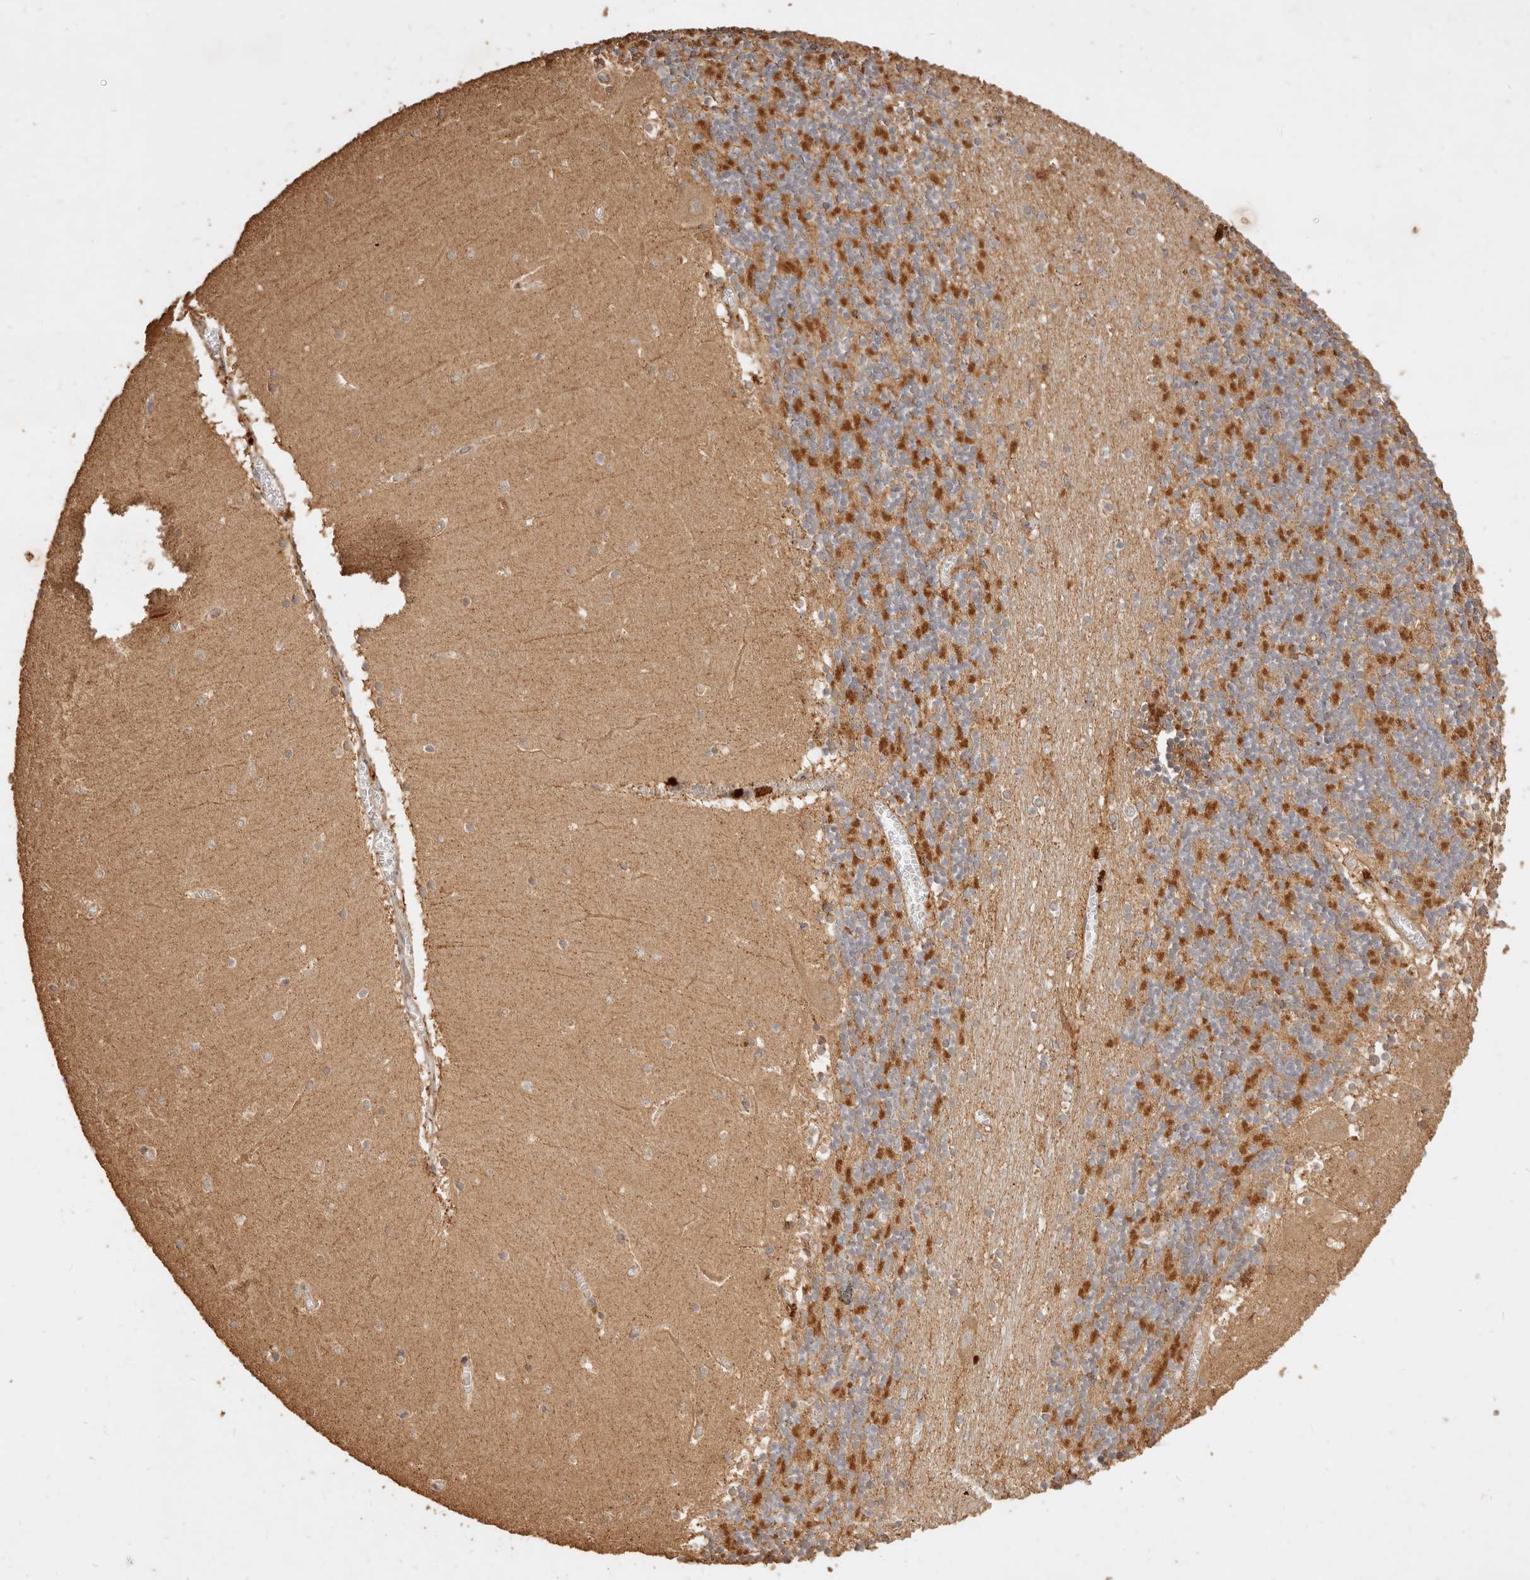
{"staining": {"intensity": "strong", "quantity": "25%-75%", "location": "cytoplasmic/membranous"}, "tissue": "cerebellum", "cell_type": "Cells in granular layer", "image_type": "normal", "snomed": [{"axis": "morphology", "description": "Normal tissue, NOS"}, {"axis": "topography", "description": "Cerebellum"}], "caption": "Immunohistochemistry (IHC) micrograph of benign cerebellum: human cerebellum stained using immunohistochemistry reveals high levels of strong protein expression localized specifically in the cytoplasmic/membranous of cells in granular layer, appearing as a cytoplasmic/membranous brown color.", "gene": "FAM180B", "patient": {"sex": "female", "age": 28}}